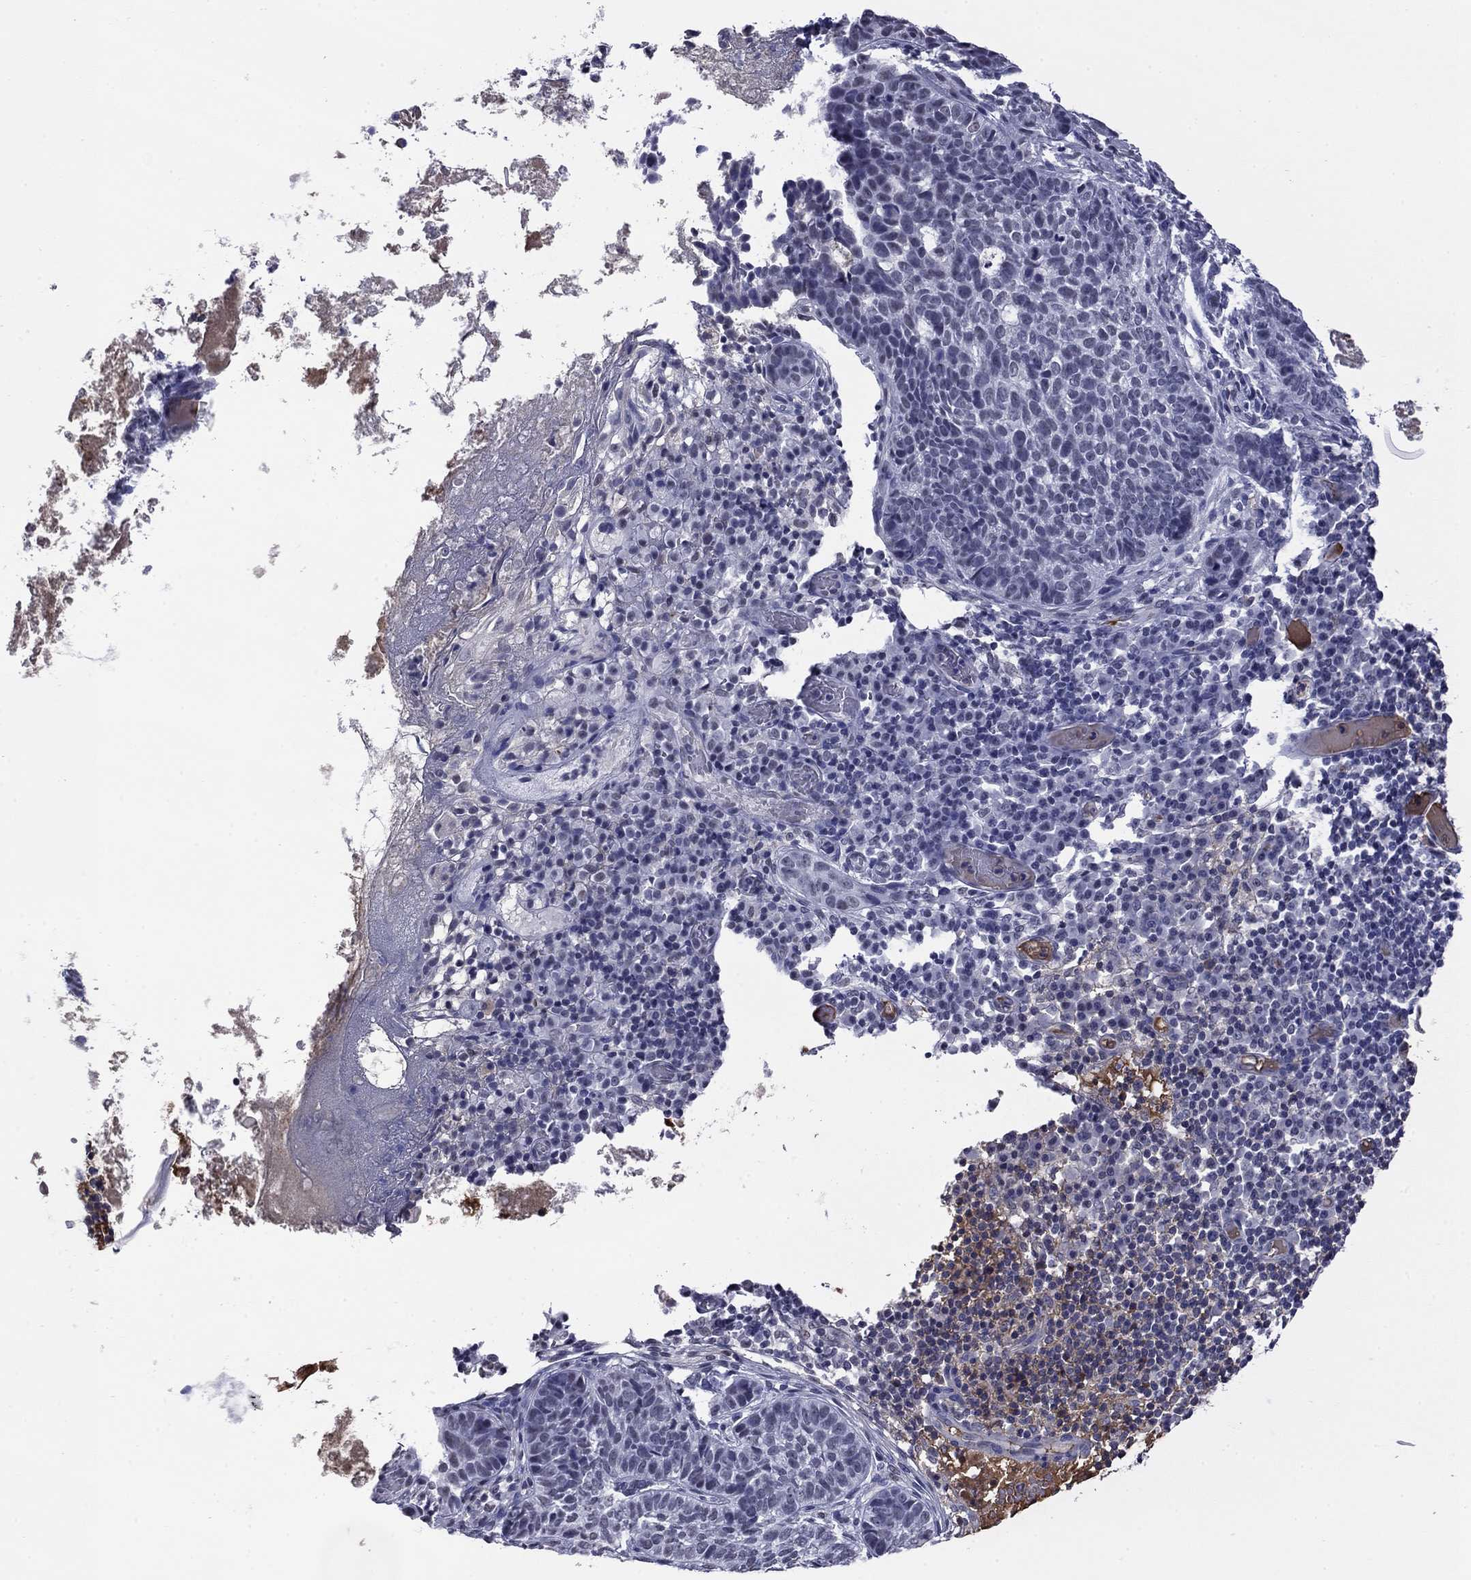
{"staining": {"intensity": "negative", "quantity": "none", "location": "none"}, "tissue": "skin cancer", "cell_type": "Tumor cells", "image_type": "cancer", "snomed": [{"axis": "morphology", "description": "Basal cell carcinoma"}, {"axis": "topography", "description": "Skin"}], "caption": "Skin cancer (basal cell carcinoma) was stained to show a protein in brown. There is no significant staining in tumor cells. Nuclei are stained in blue.", "gene": "APOA2", "patient": {"sex": "female", "age": 69}}